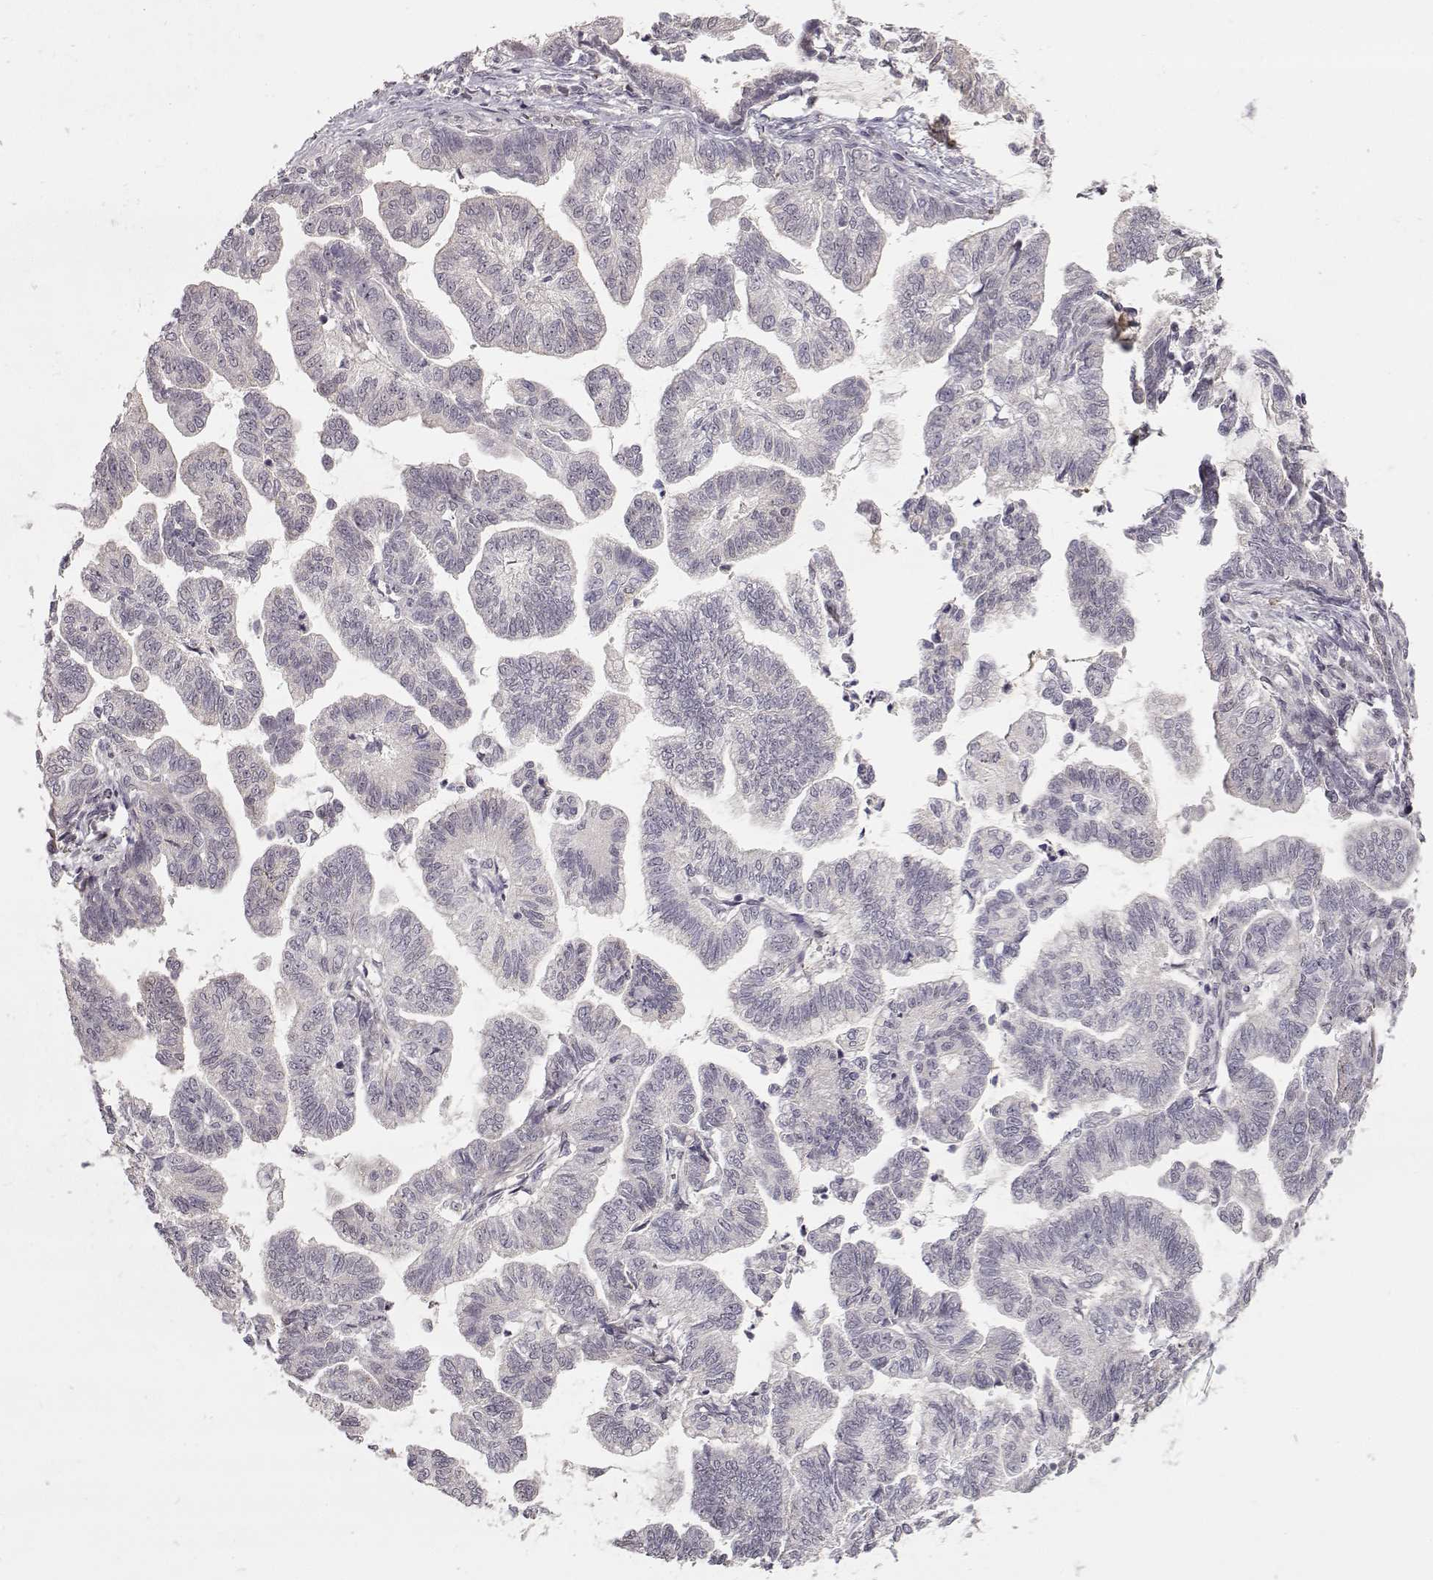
{"staining": {"intensity": "negative", "quantity": "none", "location": "none"}, "tissue": "stomach cancer", "cell_type": "Tumor cells", "image_type": "cancer", "snomed": [{"axis": "morphology", "description": "Adenocarcinoma, NOS"}, {"axis": "topography", "description": "Stomach"}], "caption": "Tumor cells show no significant protein positivity in stomach cancer. (DAB immunohistochemistry (IHC) with hematoxylin counter stain).", "gene": "PNMT", "patient": {"sex": "male", "age": 83}}